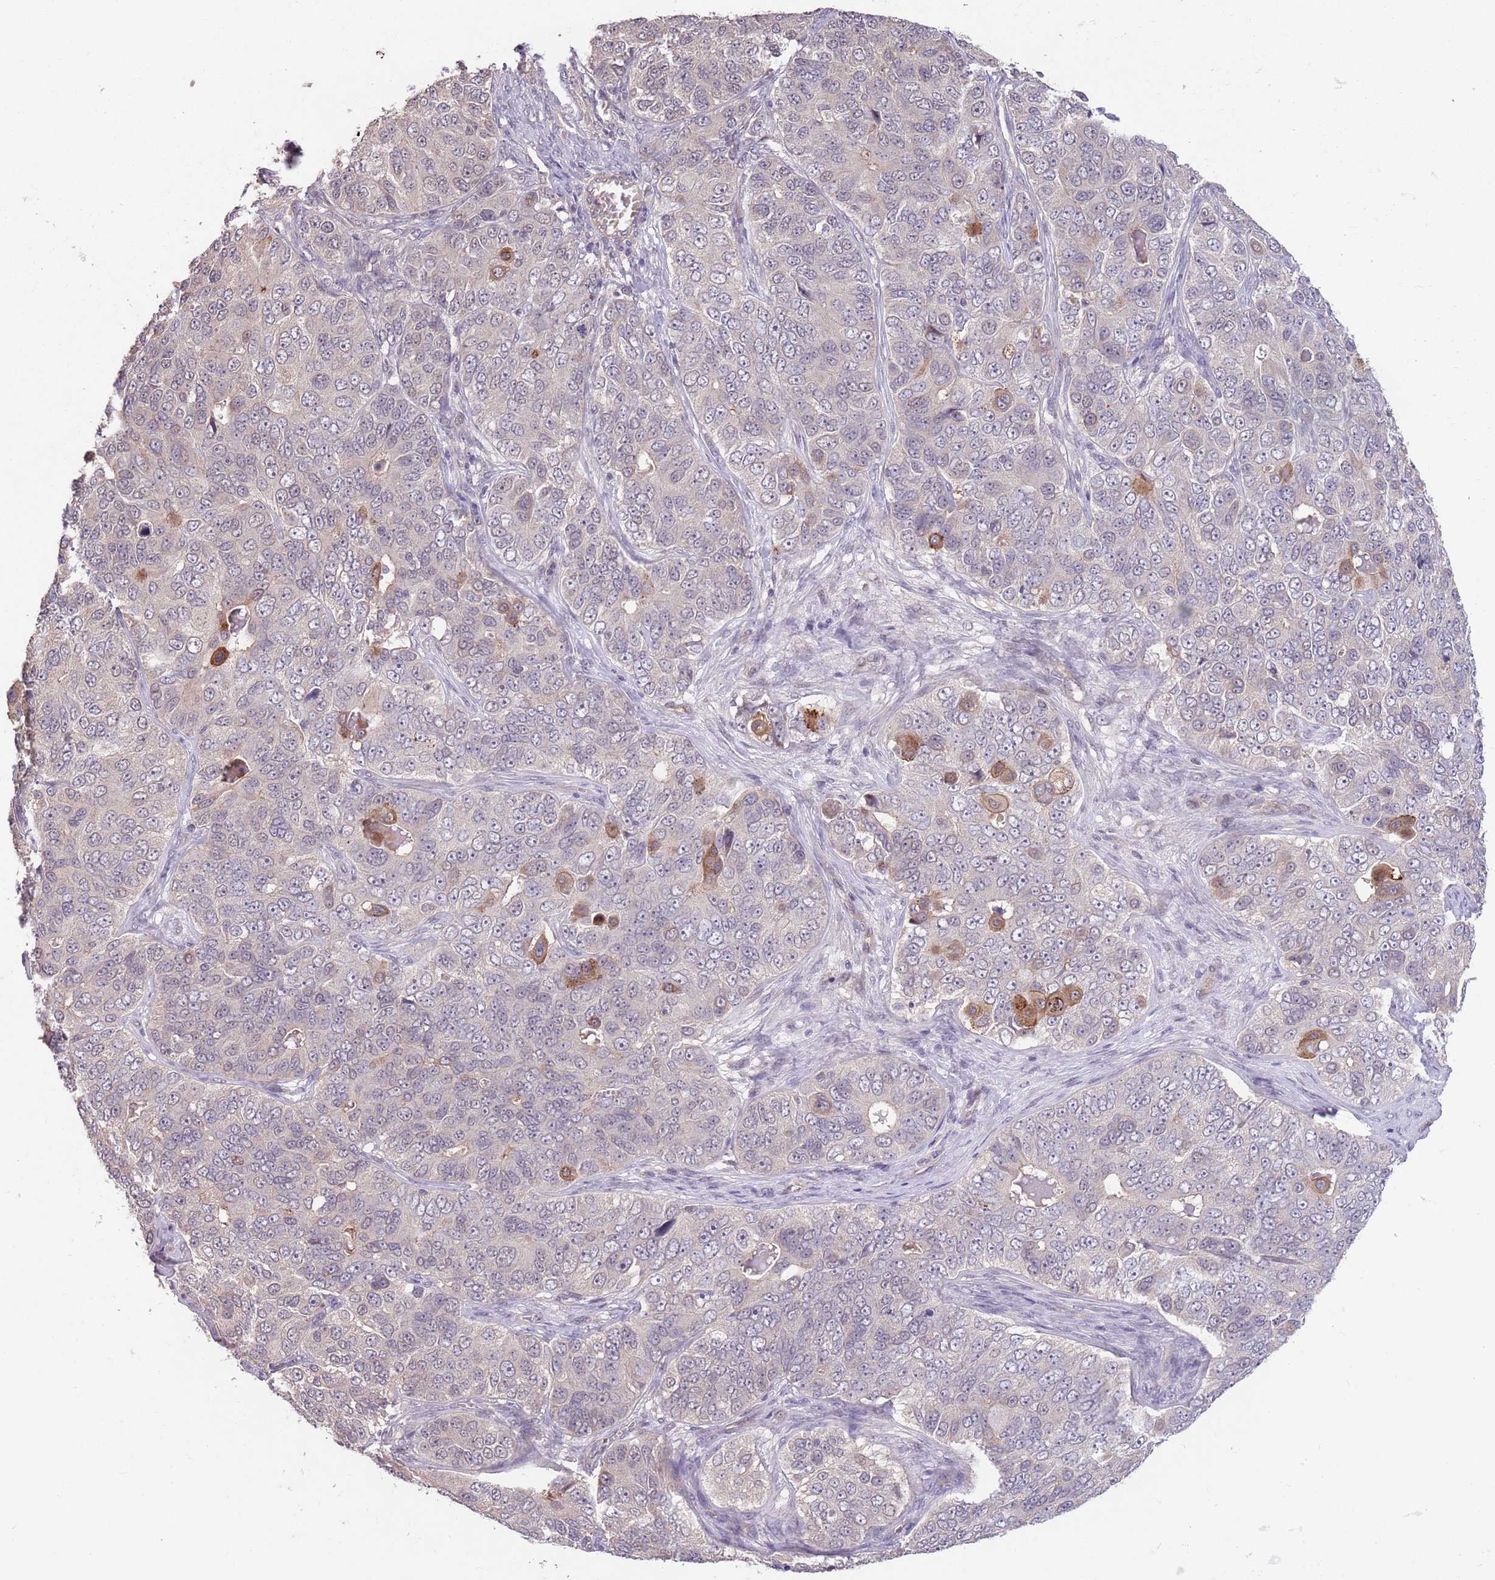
{"staining": {"intensity": "moderate", "quantity": "<25%", "location": "cytoplasmic/membranous"}, "tissue": "ovarian cancer", "cell_type": "Tumor cells", "image_type": "cancer", "snomed": [{"axis": "morphology", "description": "Carcinoma, endometroid"}, {"axis": "topography", "description": "Ovary"}], "caption": "Ovarian endometroid carcinoma stained for a protein demonstrates moderate cytoplasmic/membranous positivity in tumor cells.", "gene": "MEI1", "patient": {"sex": "female", "age": 51}}